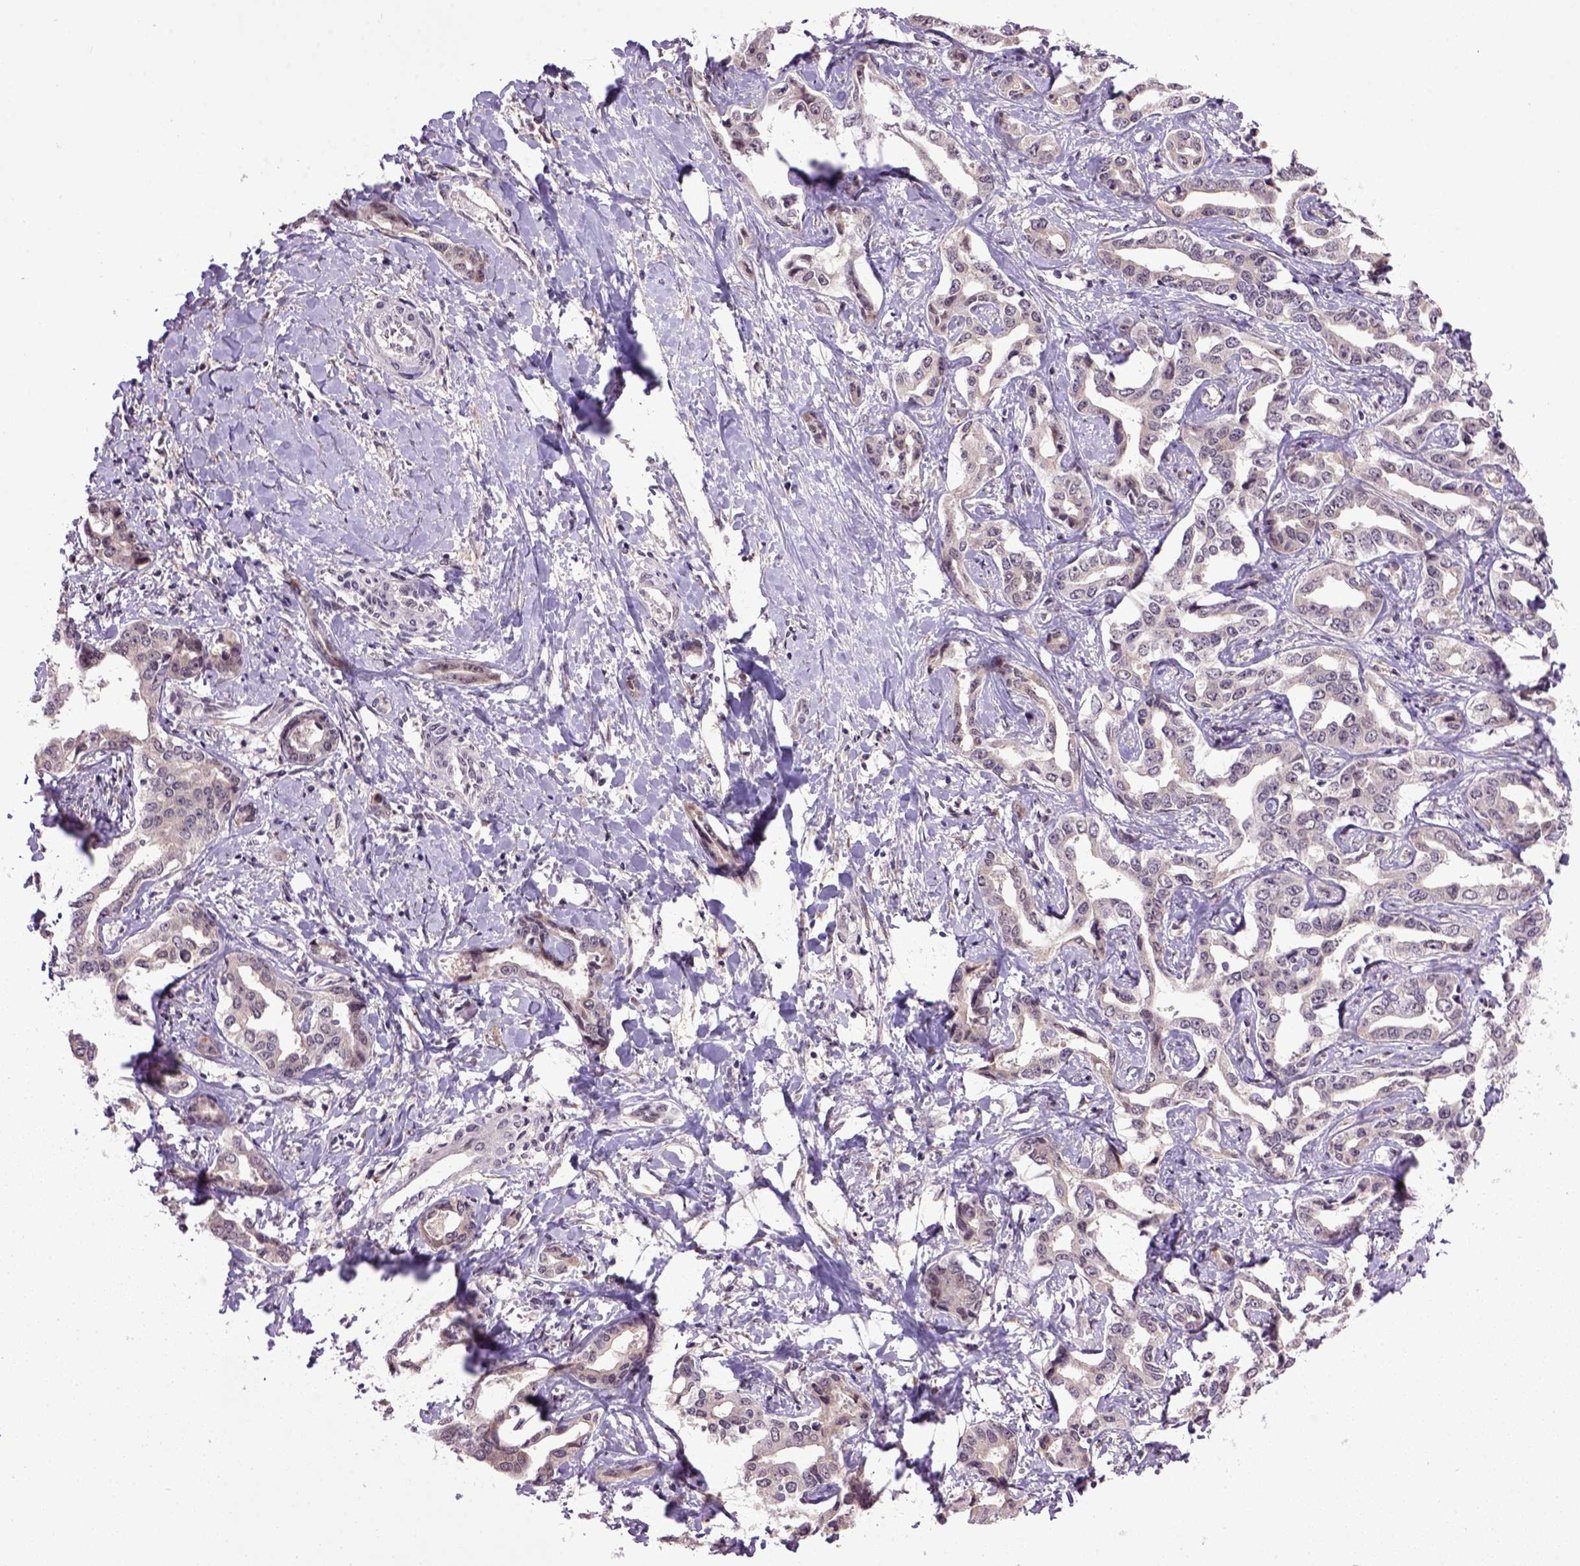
{"staining": {"intensity": "negative", "quantity": "none", "location": "none"}, "tissue": "liver cancer", "cell_type": "Tumor cells", "image_type": "cancer", "snomed": [{"axis": "morphology", "description": "Cholangiocarcinoma"}, {"axis": "topography", "description": "Liver"}], "caption": "Histopathology image shows no significant protein positivity in tumor cells of liver cancer (cholangiocarcinoma). (Stains: DAB IHC with hematoxylin counter stain, Microscopy: brightfield microscopy at high magnification).", "gene": "RAB43", "patient": {"sex": "male", "age": 59}}